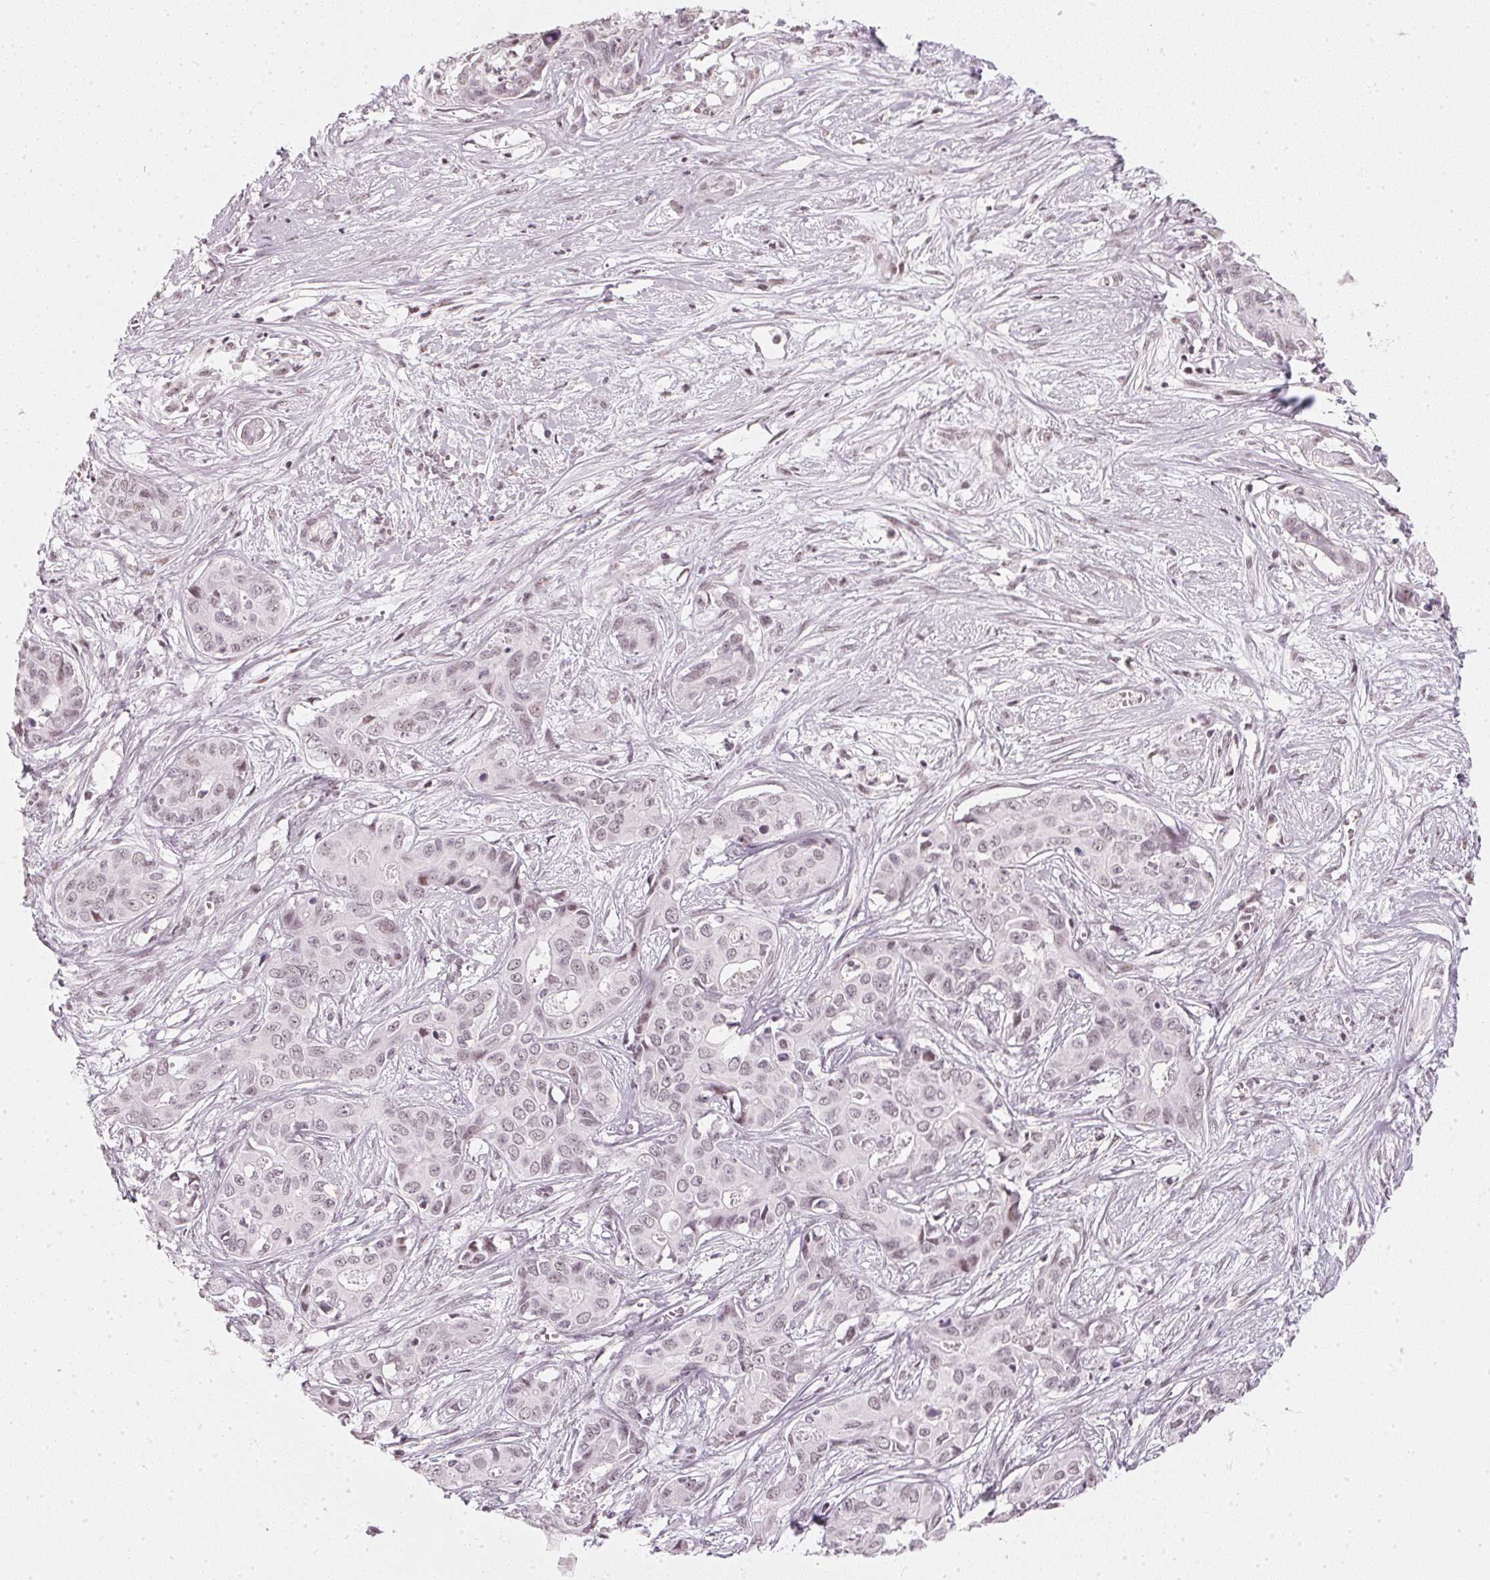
{"staining": {"intensity": "weak", "quantity": "25%-75%", "location": "nuclear"}, "tissue": "liver cancer", "cell_type": "Tumor cells", "image_type": "cancer", "snomed": [{"axis": "morphology", "description": "Cholangiocarcinoma"}, {"axis": "topography", "description": "Liver"}], "caption": "Protein staining by IHC exhibits weak nuclear expression in approximately 25%-75% of tumor cells in liver cancer (cholangiocarcinoma). (DAB (3,3'-diaminobenzidine) = brown stain, brightfield microscopy at high magnification).", "gene": "DNAJC6", "patient": {"sex": "female", "age": 65}}